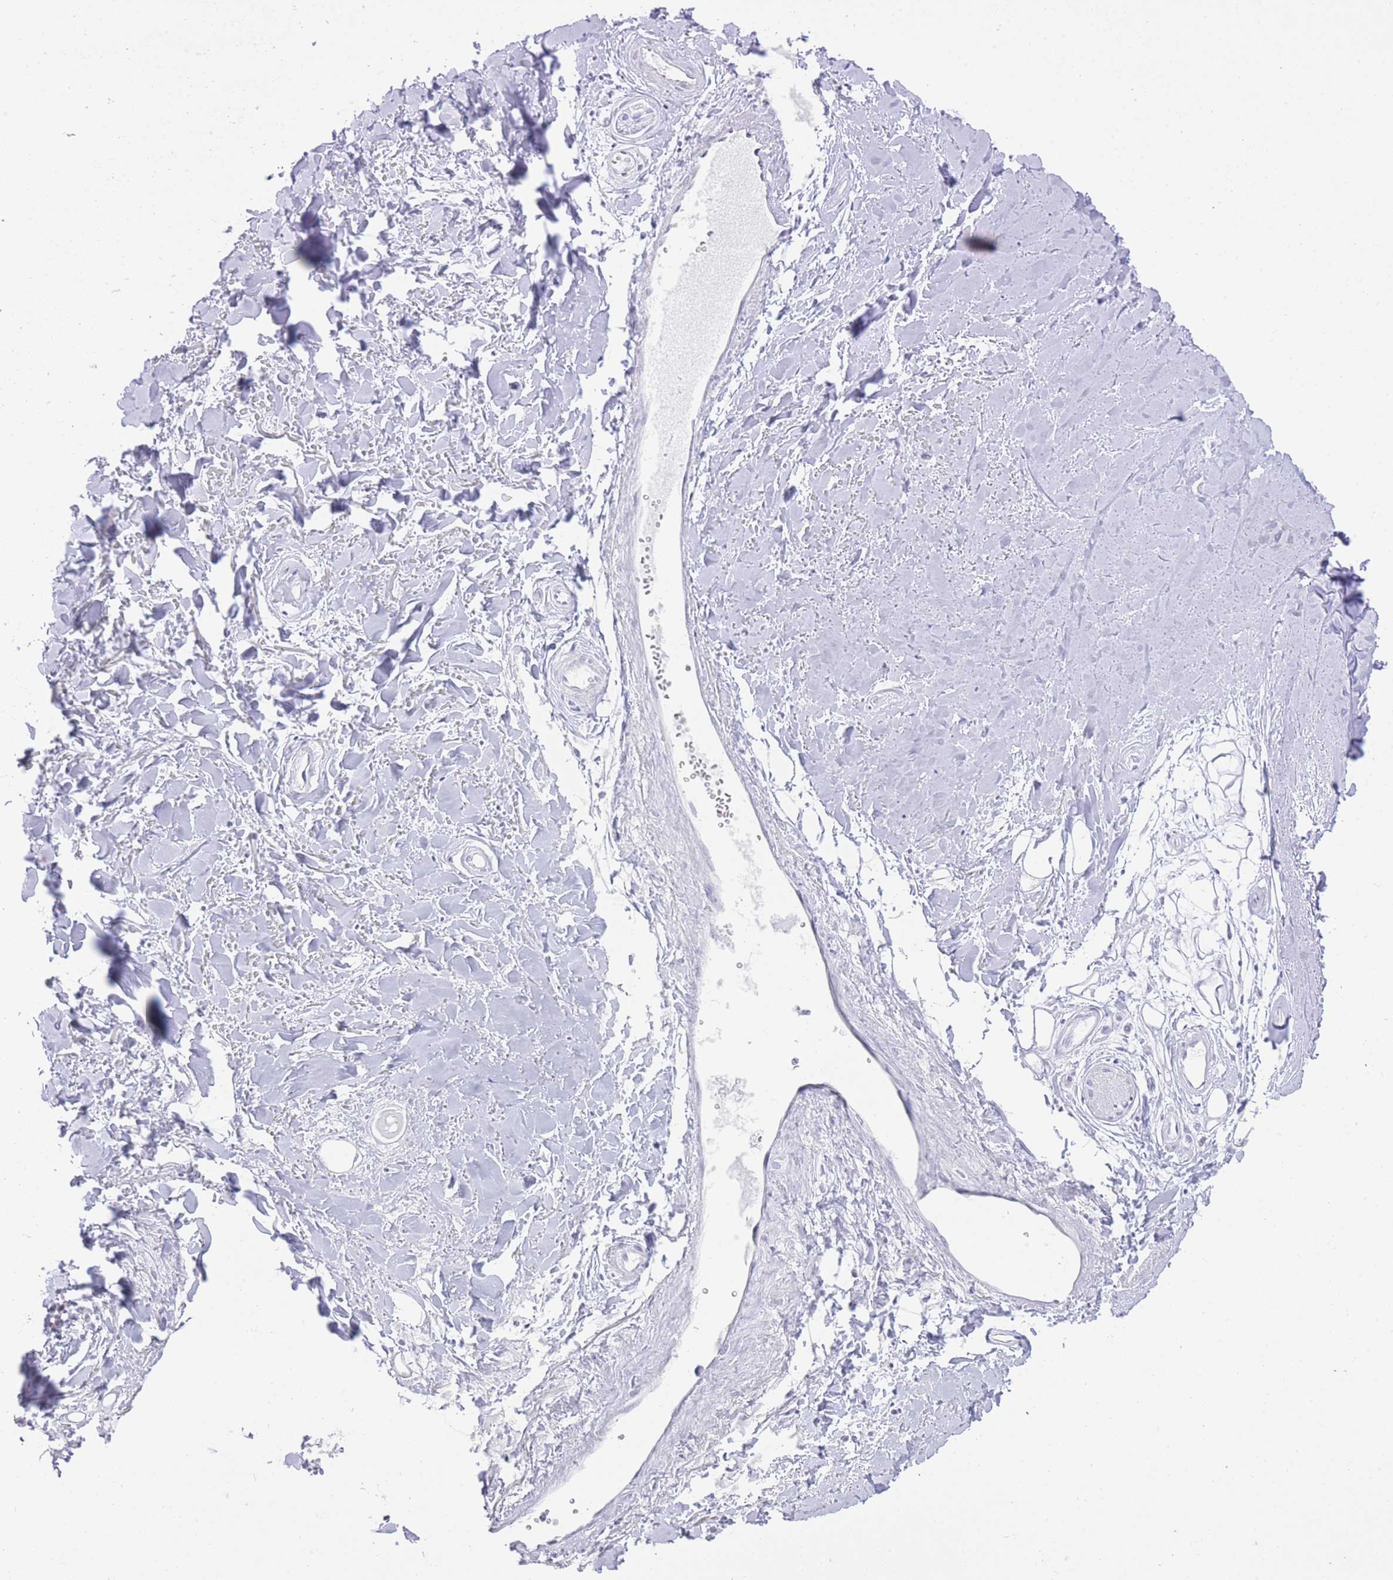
{"staining": {"intensity": "negative", "quantity": "none", "location": "none"}, "tissue": "adipose tissue", "cell_type": "Adipocytes", "image_type": "normal", "snomed": [{"axis": "morphology", "description": "Normal tissue, NOS"}, {"axis": "topography", "description": "Cartilage tissue"}], "caption": "This is an IHC micrograph of normal human adipose tissue. There is no expression in adipocytes.", "gene": "ENSG00000289258", "patient": {"sex": "male", "age": 57}}